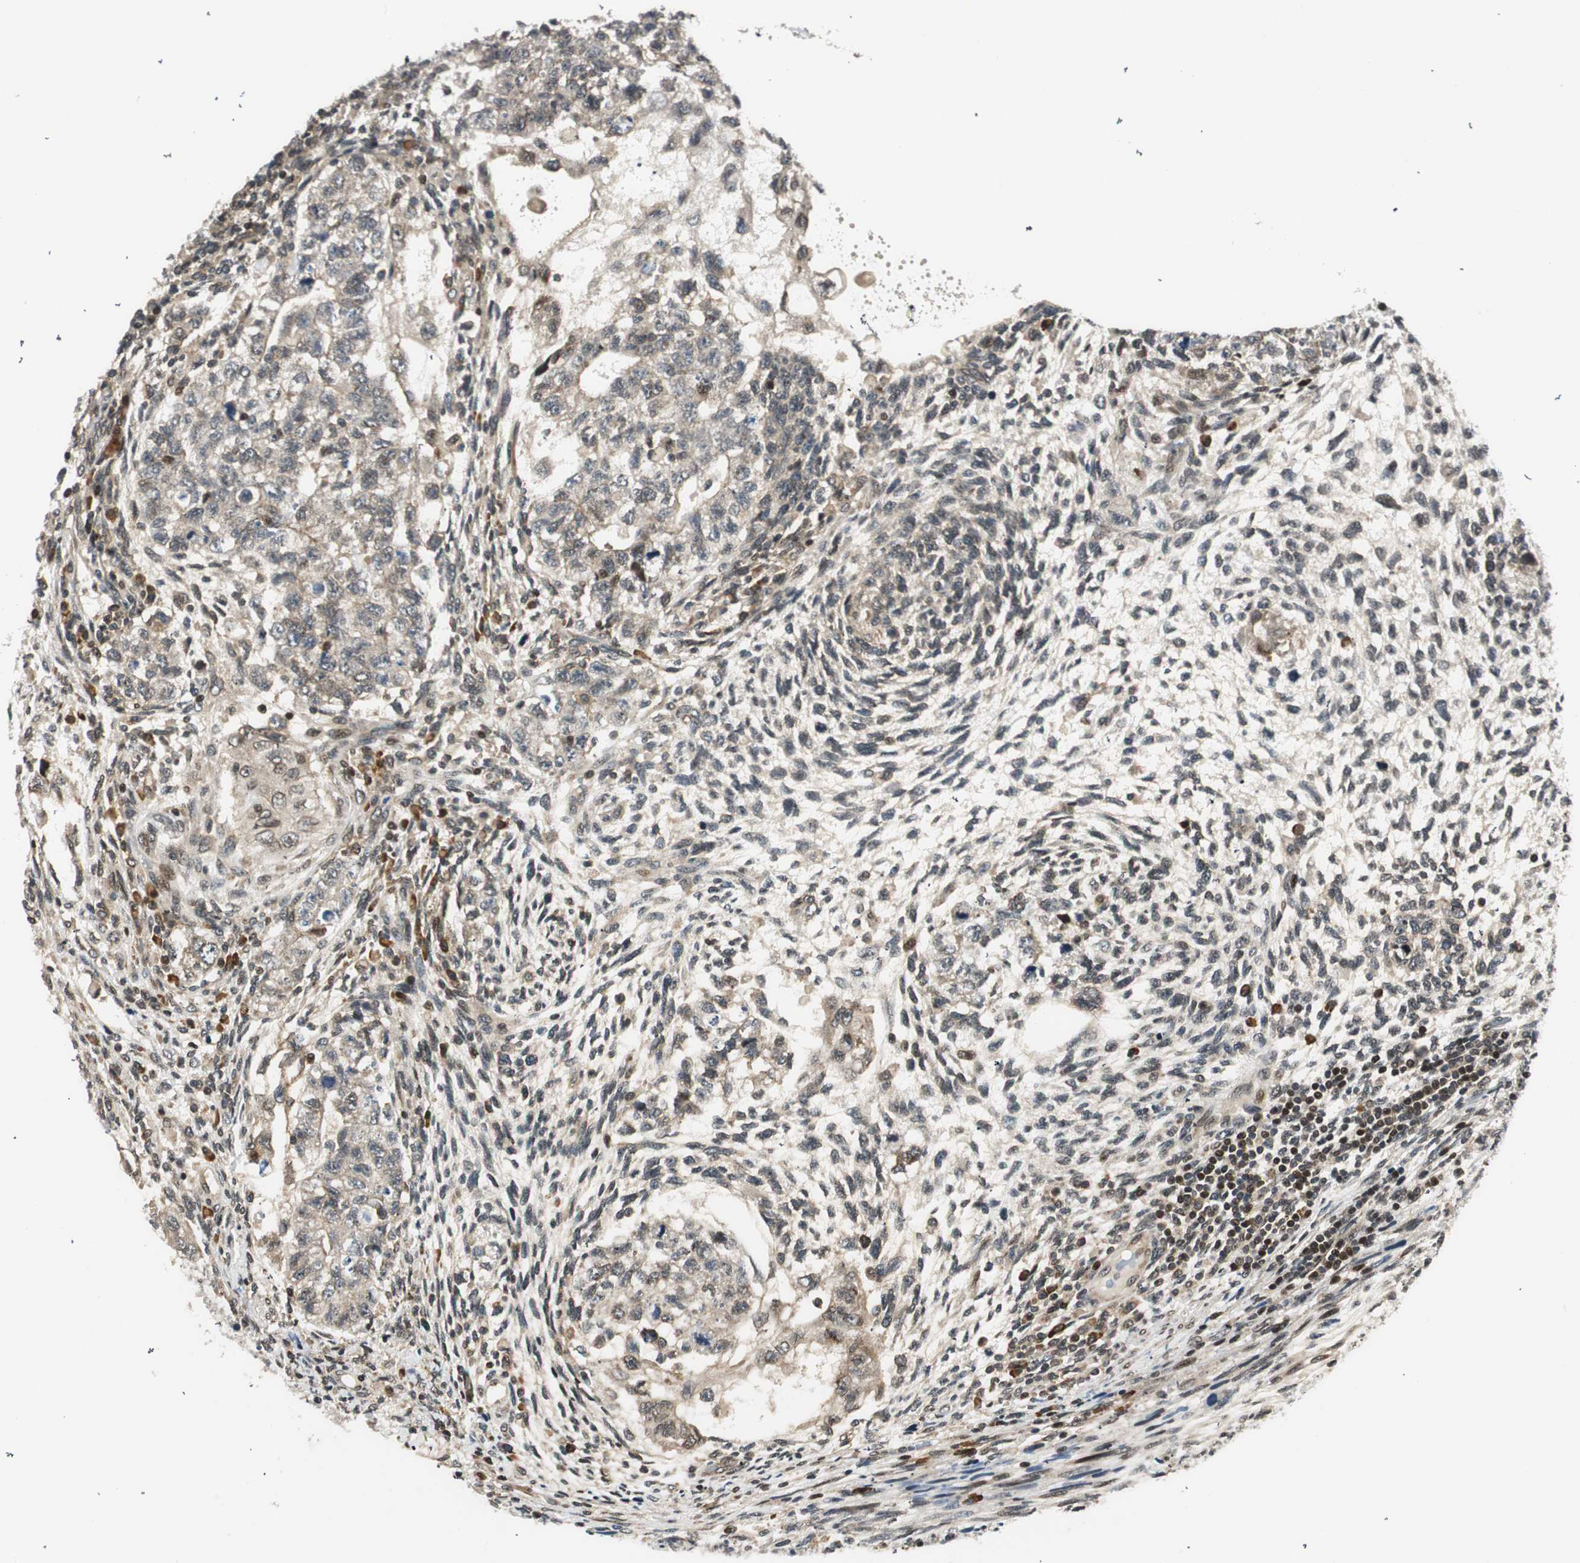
{"staining": {"intensity": "weak", "quantity": "25%-75%", "location": "cytoplasmic/membranous"}, "tissue": "testis cancer", "cell_type": "Tumor cells", "image_type": "cancer", "snomed": [{"axis": "morphology", "description": "Normal tissue, NOS"}, {"axis": "morphology", "description": "Carcinoma, Embryonal, NOS"}, {"axis": "topography", "description": "Testis"}], "caption": "Tumor cells show low levels of weak cytoplasmic/membranous positivity in about 25%-75% of cells in human embryonal carcinoma (testis).", "gene": "RING1", "patient": {"sex": "male", "age": 36}}